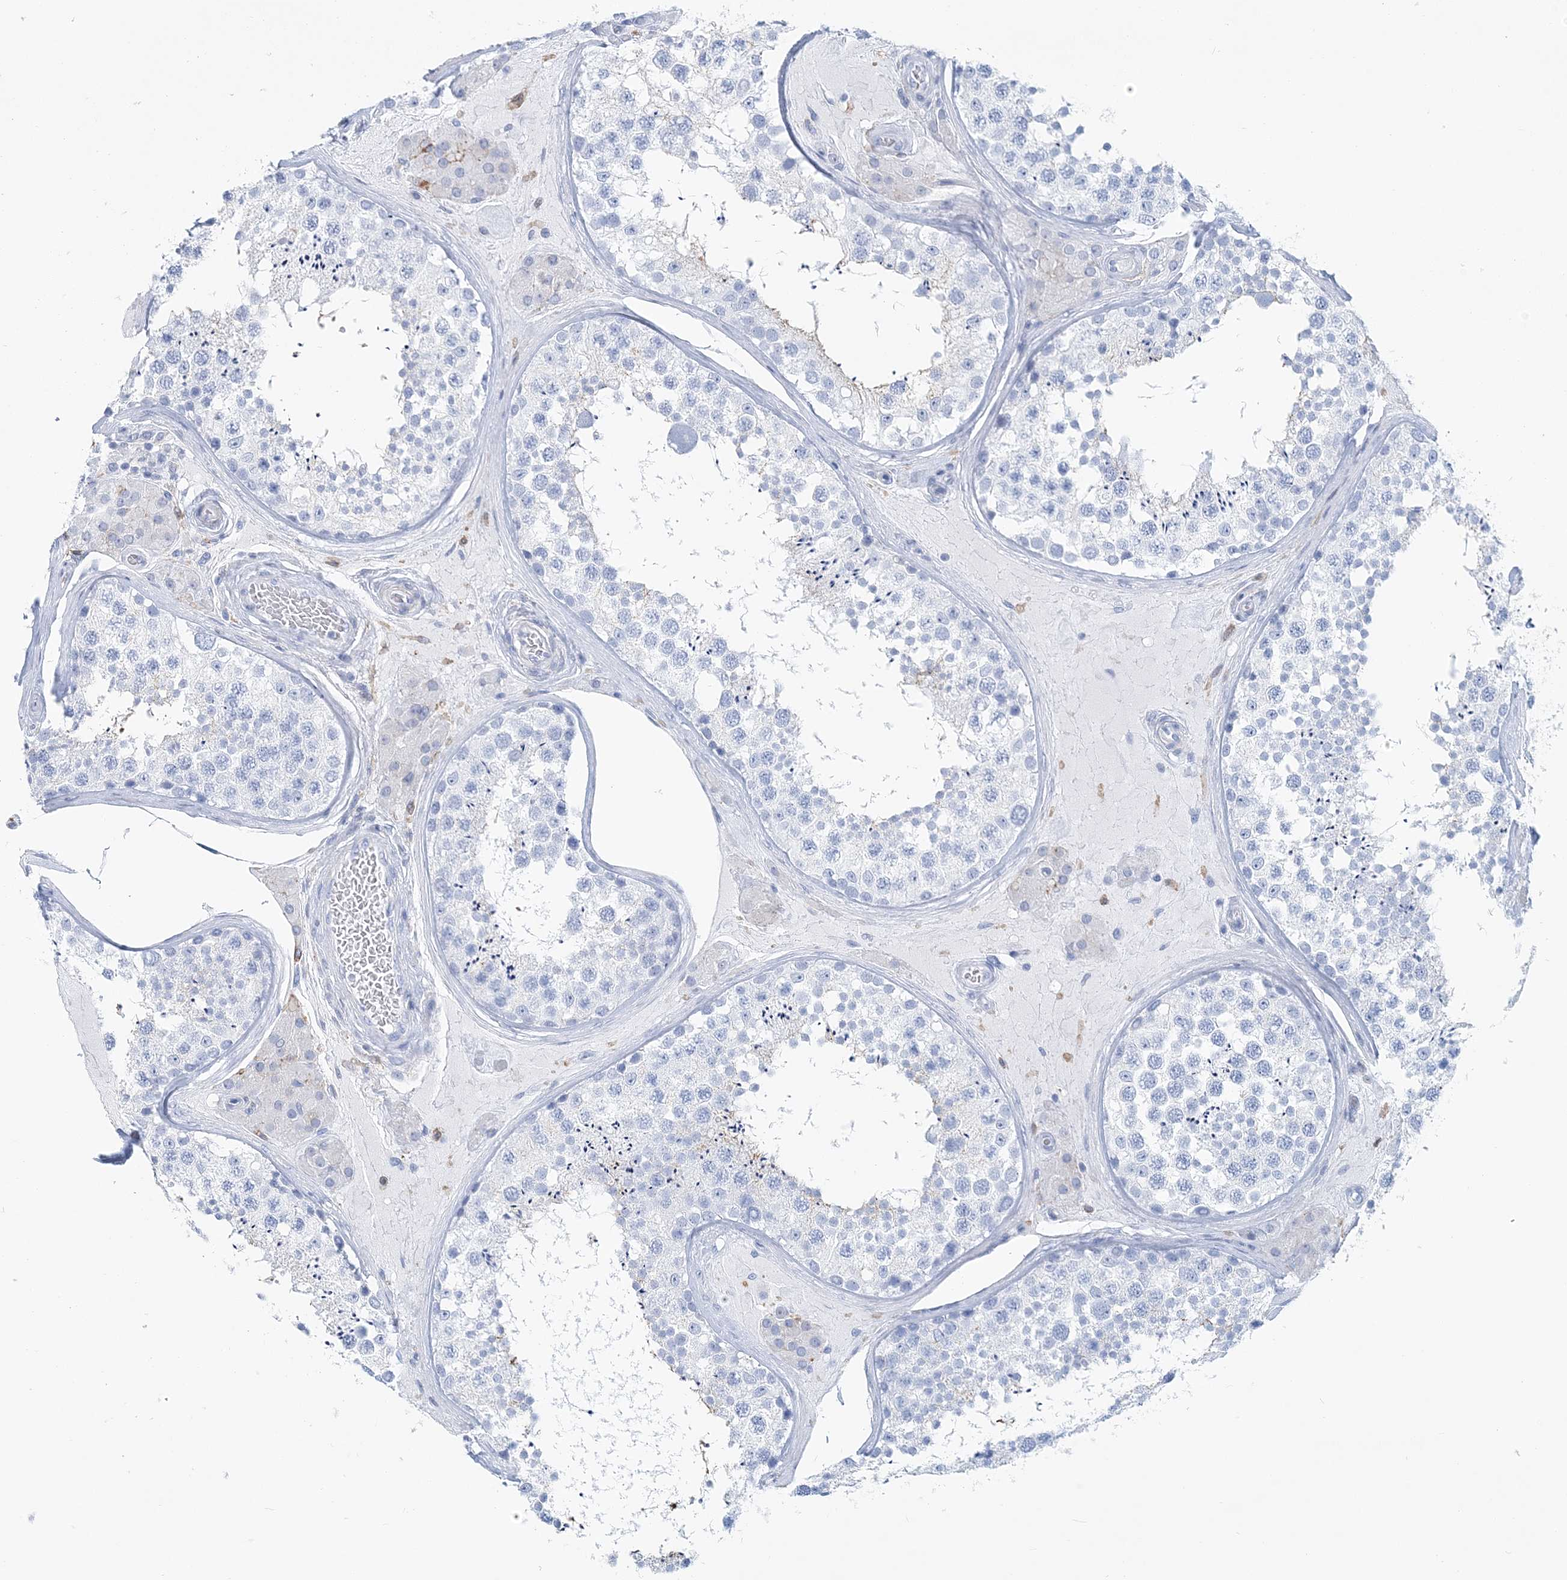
{"staining": {"intensity": "negative", "quantity": "none", "location": "none"}, "tissue": "testis", "cell_type": "Cells in seminiferous ducts", "image_type": "normal", "snomed": [{"axis": "morphology", "description": "Normal tissue, NOS"}, {"axis": "topography", "description": "Testis"}], "caption": "There is no significant positivity in cells in seminiferous ducts of testis. (Brightfield microscopy of DAB (3,3'-diaminobenzidine) immunohistochemistry at high magnification).", "gene": "NKX6", "patient": {"sex": "male", "age": 46}}